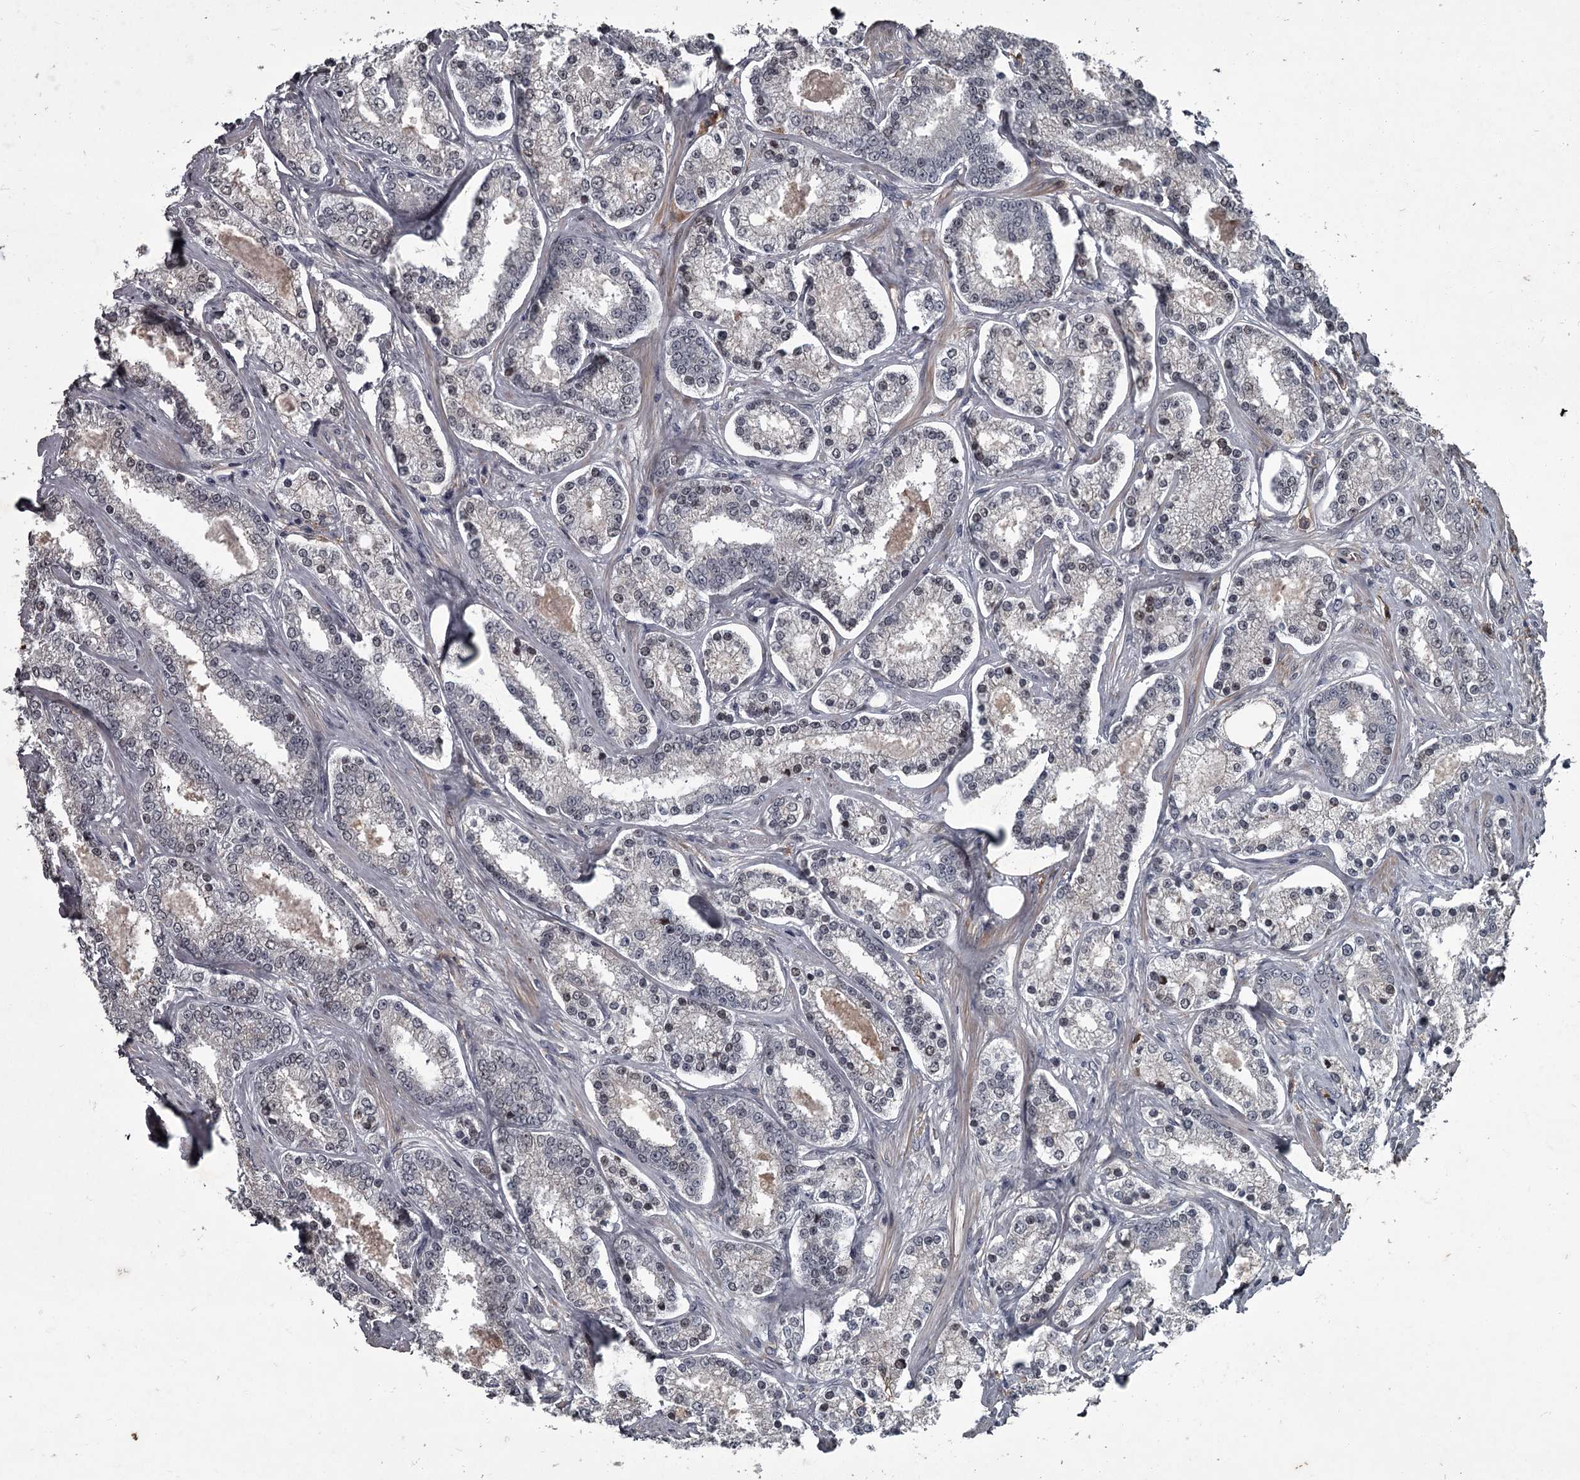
{"staining": {"intensity": "weak", "quantity": "<25%", "location": "nuclear"}, "tissue": "prostate cancer", "cell_type": "Tumor cells", "image_type": "cancer", "snomed": [{"axis": "morphology", "description": "Normal tissue, NOS"}, {"axis": "morphology", "description": "Adenocarcinoma, High grade"}, {"axis": "topography", "description": "Prostate"}], "caption": "Image shows no significant protein staining in tumor cells of prostate adenocarcinoma (high-grade).", "gene": "FLVCR2", "patient": {"sex": "male", "age": 83}}